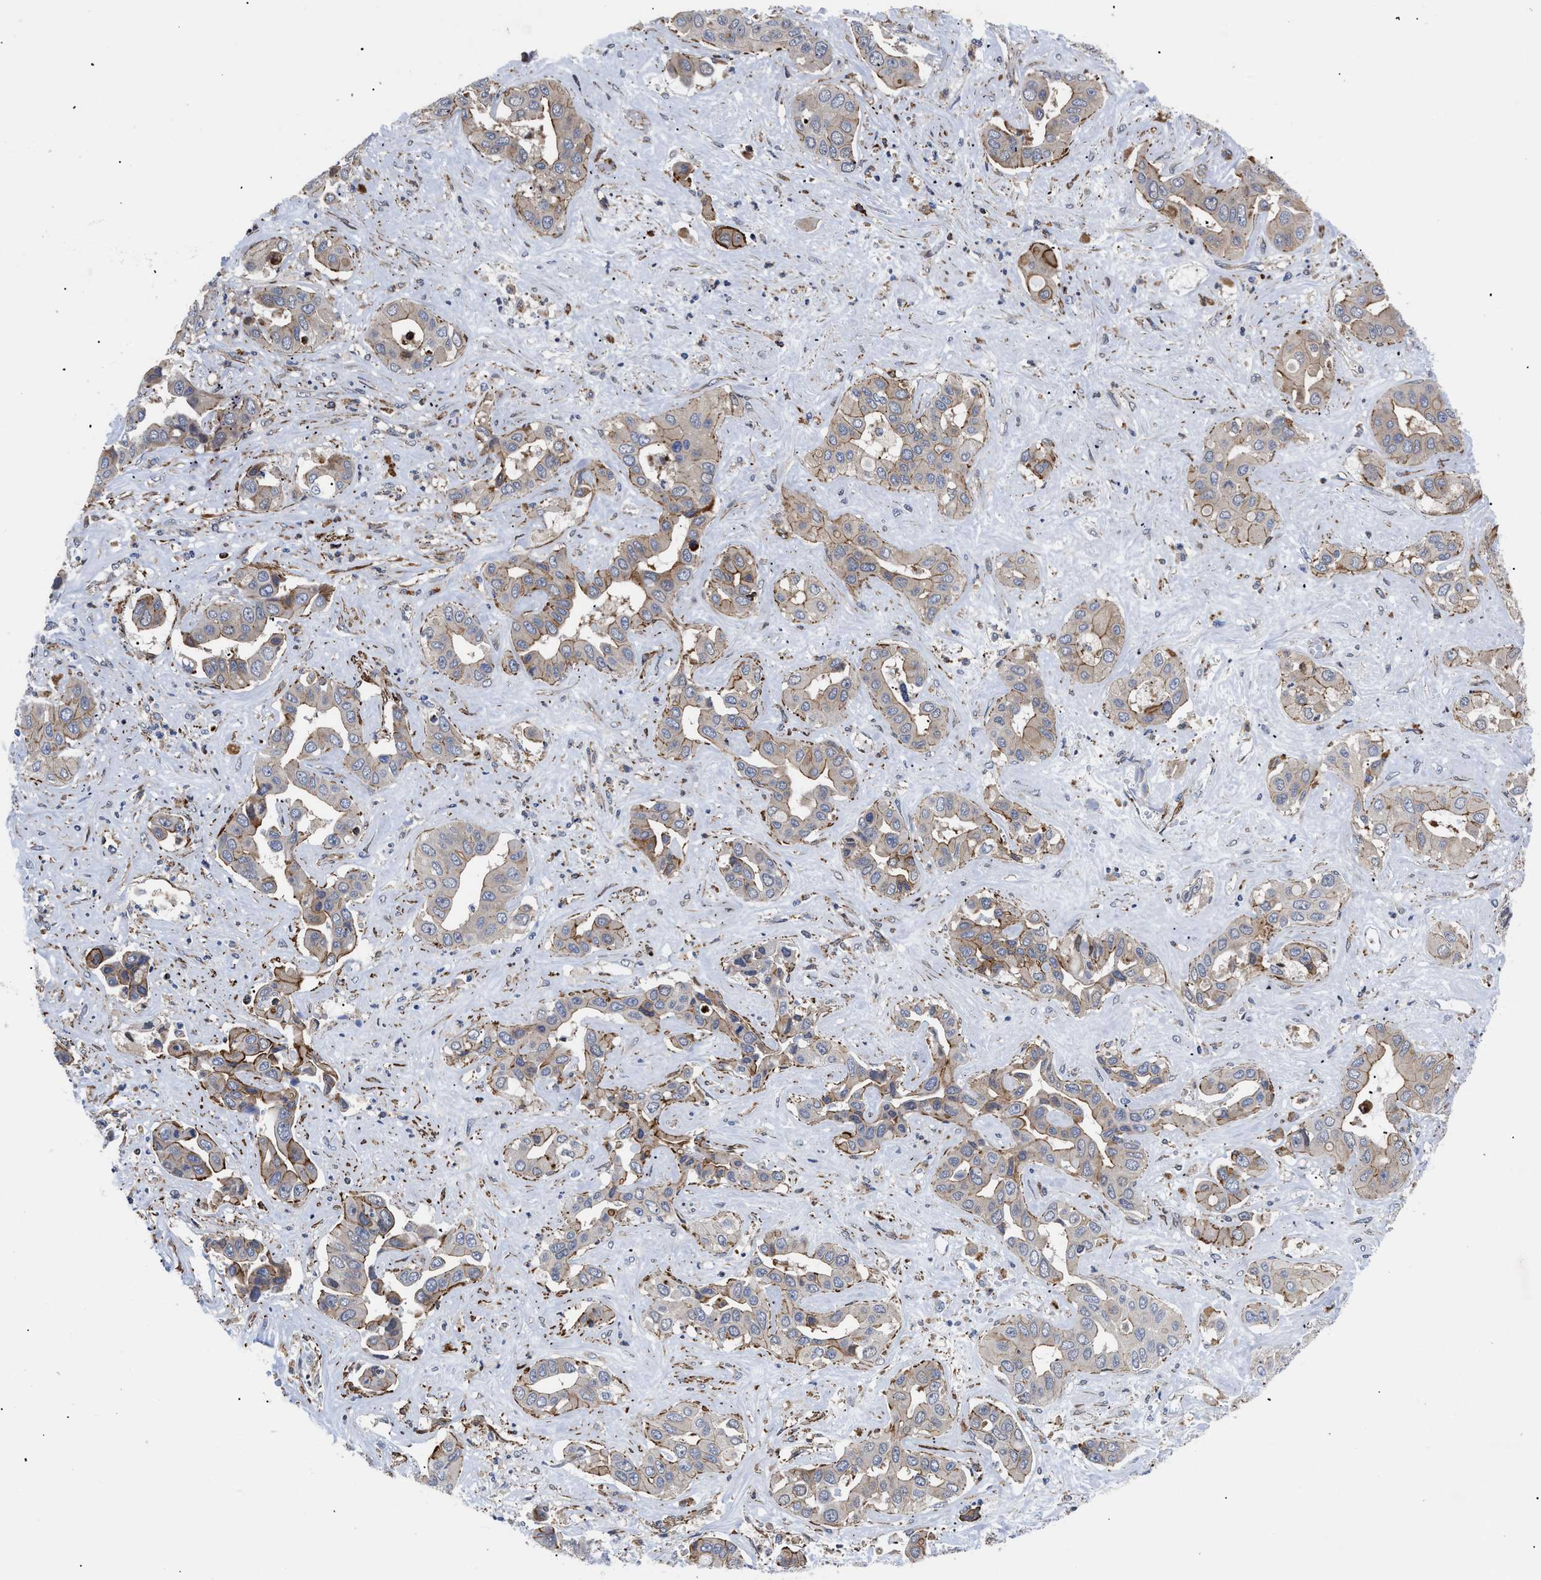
{"staining": {"intensity": "moderate", "quantity": "25%-75%", "location": "cytoplasmic/membranous"}, "tissue": "liver cancer", "cell_type": "Tumor cells", "image_type": "cancer", "snomed": [{"axis": "morphology", "description": "Cholangiocarcinoma"}, {"axis": "topography", "description": "Liver"}], "caption": "Cholangiocarcinoma (liver) stained with a brown dye demonstrates moderate cytoplasmic/membranous positive expression in approximately 25%-75% of tumor cells.", "gene": "SPAST", "patient": {"sex": "female", "age": 52}}